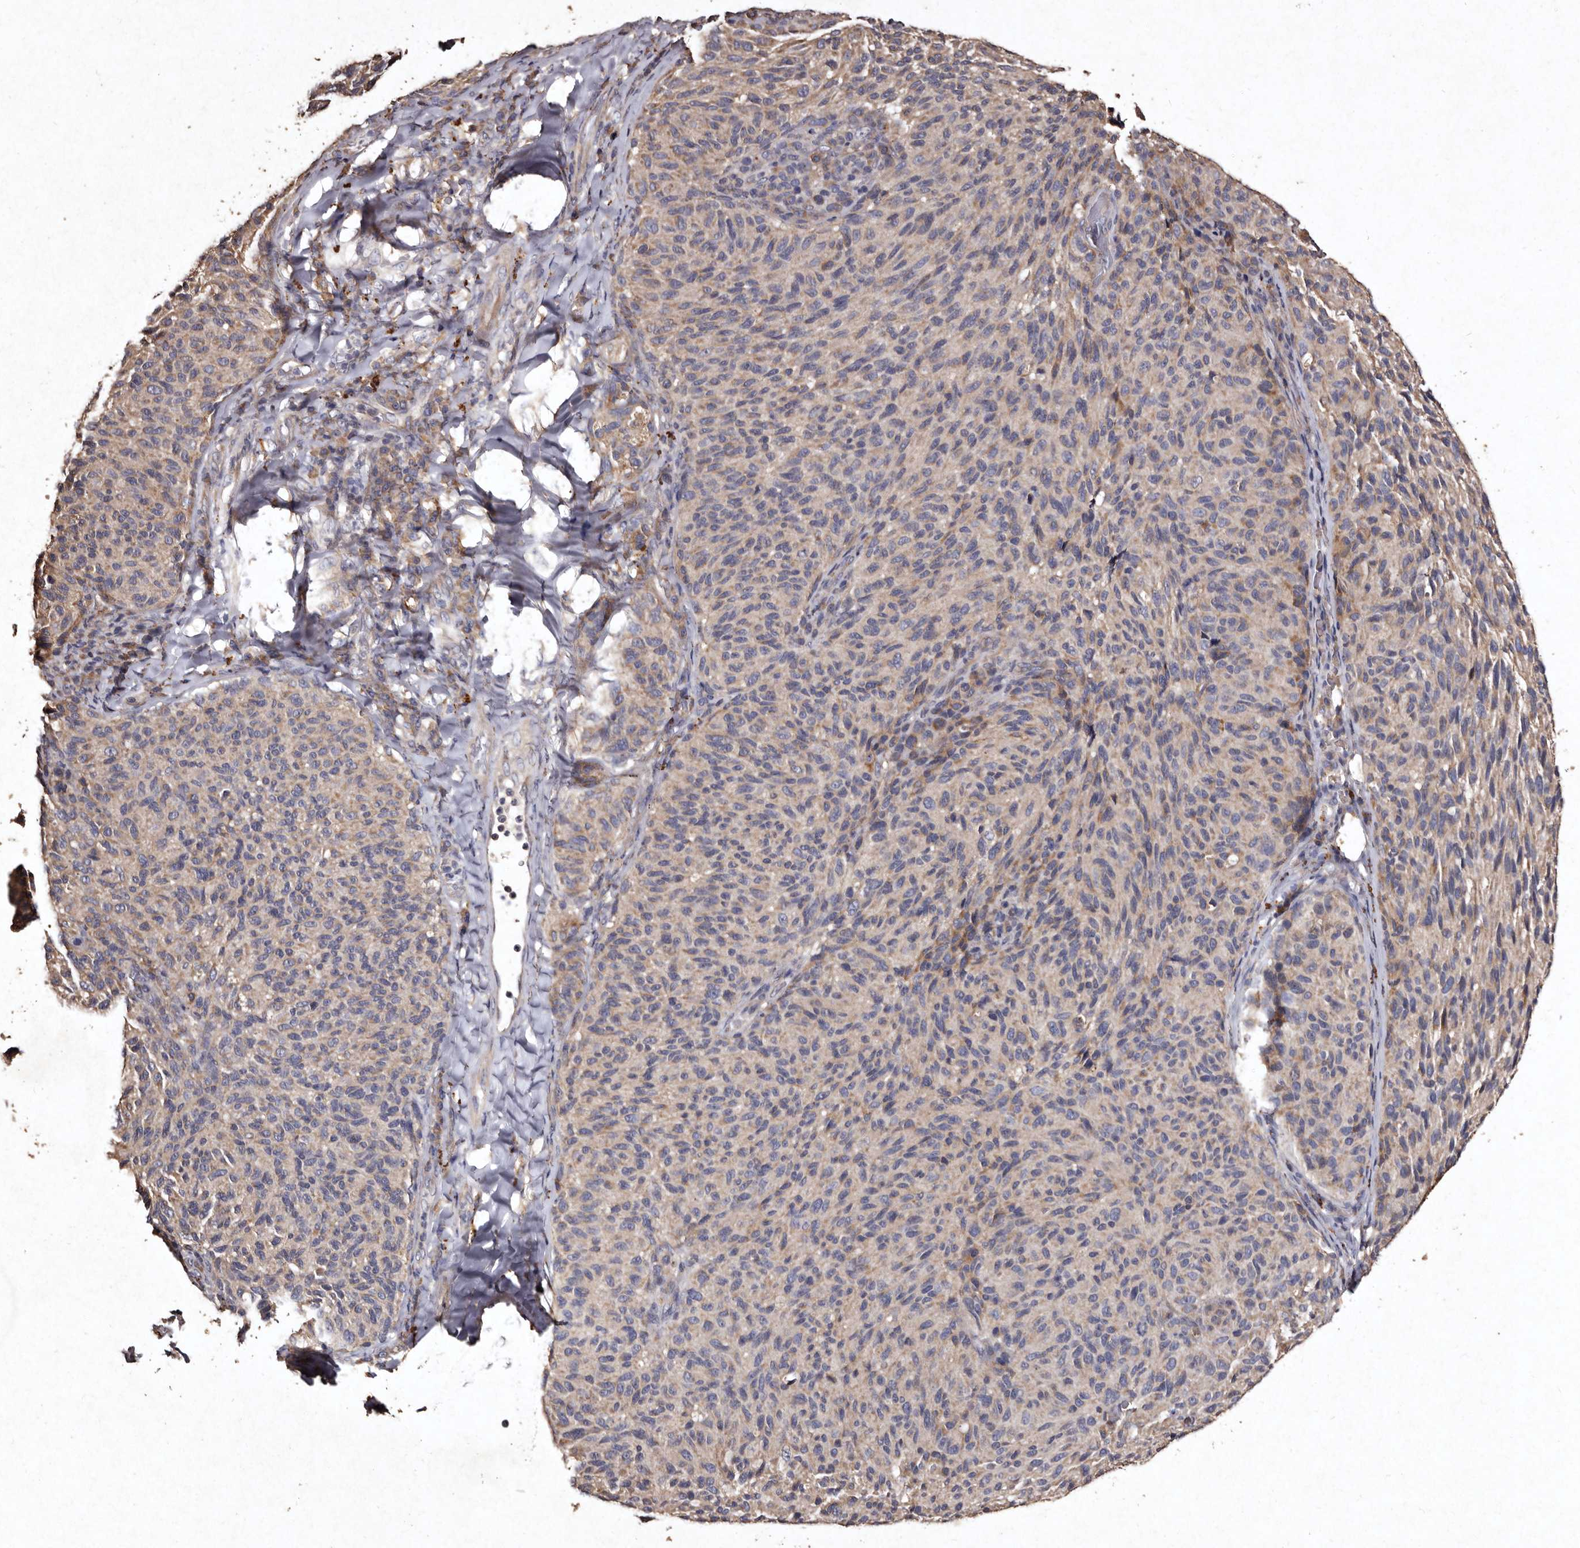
{"staining": {"intensity": "negative", "quantity": "none", "location": "none"}, "tissue": "melanoma", "cell_type": "Tumor cells", "image_type": "cancer", "snomed": [{"axis": "morphology", "description": "Malignant melanoma, NOS"}, {"axis": "topography", "description": "Skin"}], "caption": "An IHC micrograph of melanoma is shown. There is no staining in tumor cells of melanoma.", "gene": "TFB1M", "patient": {"sex": "female", "age": 73}}